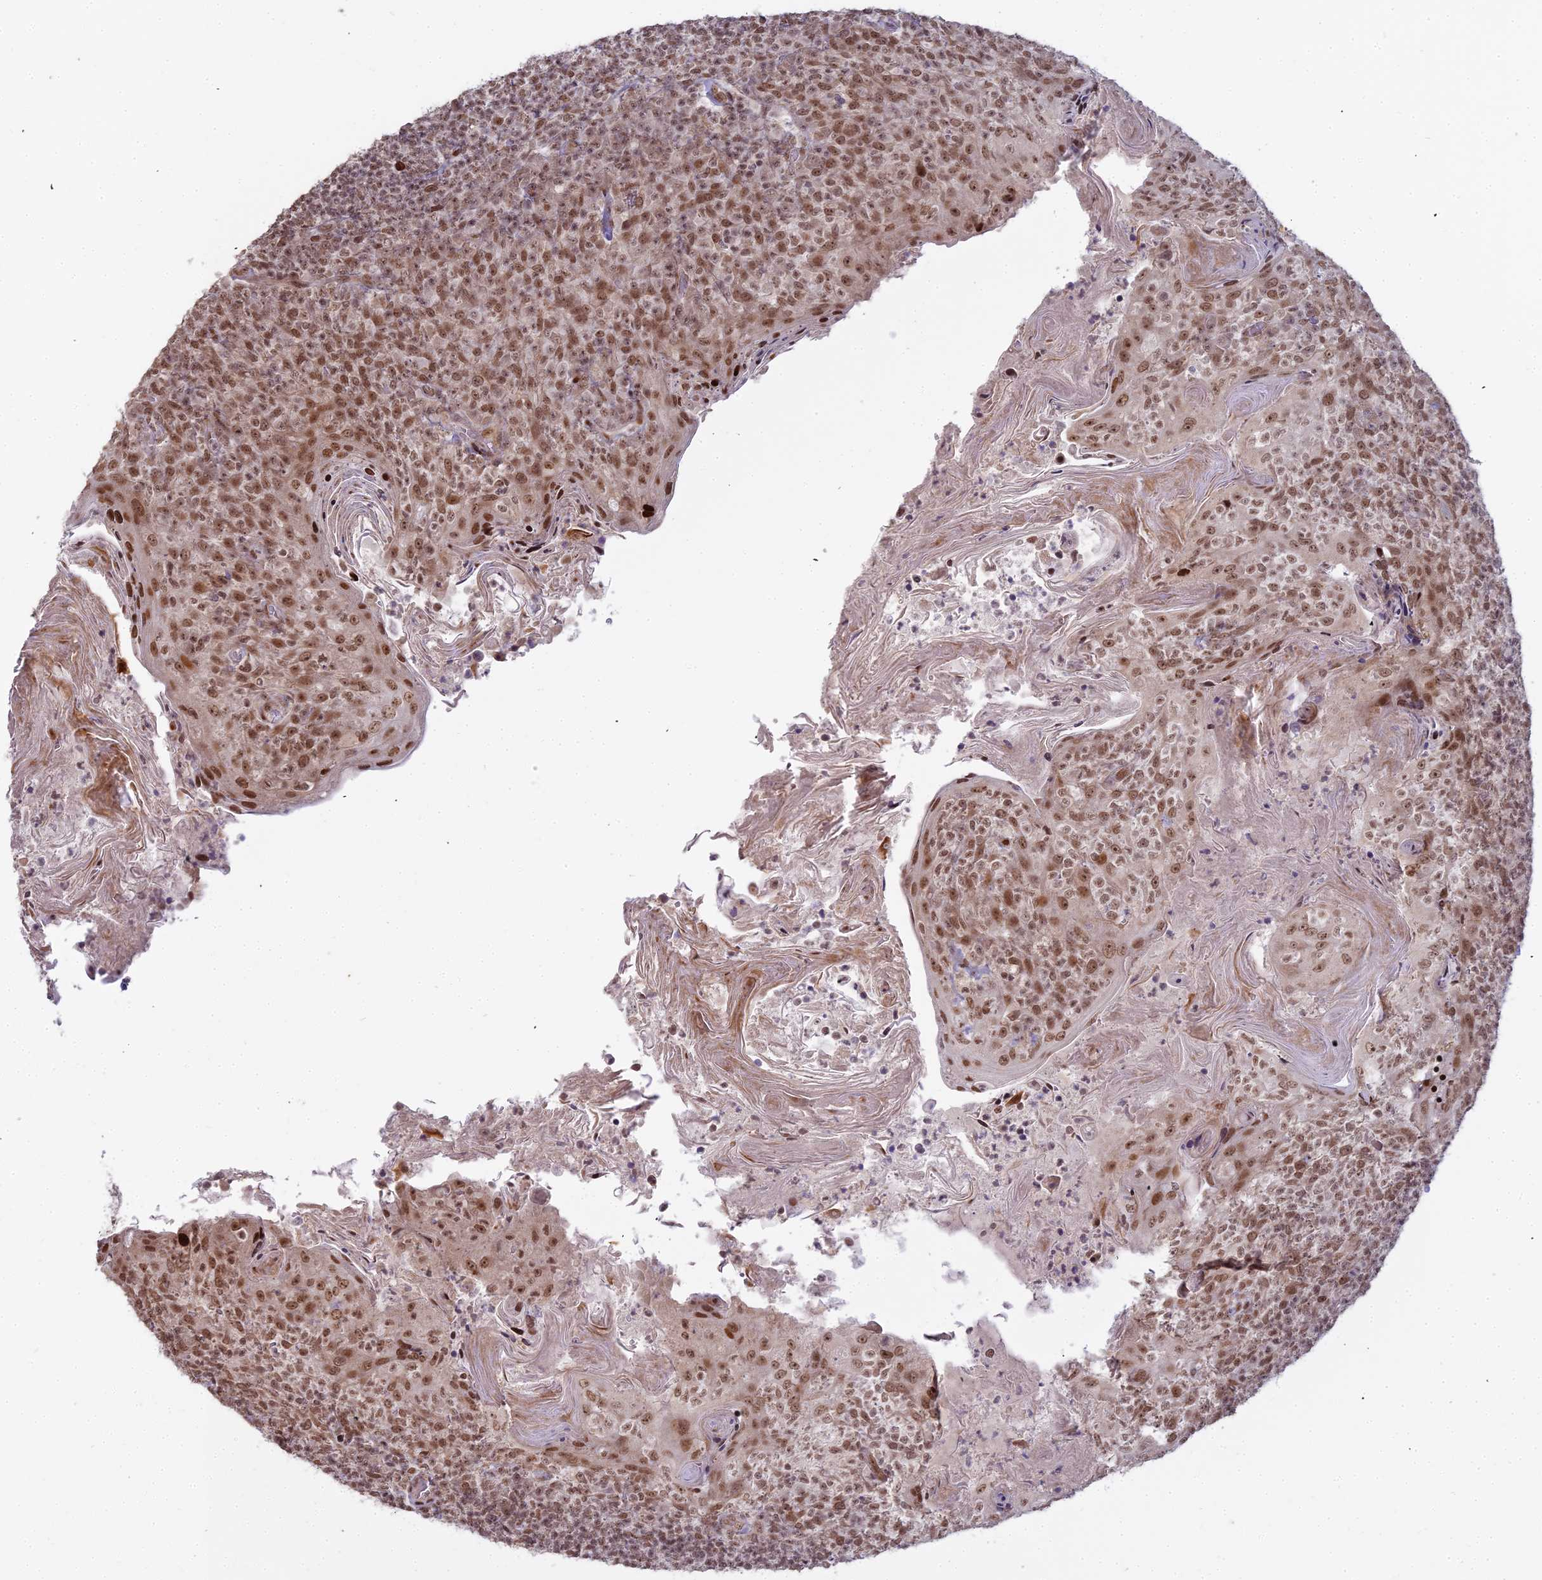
{"staining": {"intensity": "moderate", "quantity": ">75%", "location": "nuclear"}, "tissue": "tonsil", "cell_type": "Germinal center cells", "image_type": "normal", "snomed": [{"axis": "morphology", "description": "Normal tissue, NOS"}, {"axis": "topography", "description": "Tonsil"}], "caption": "Protein staining shows moderate nuclear staining in approximately >75% of germinal center cells in unremarkable tonsil. (Brightfield microscopy of DAB IHC at high magnification).", "gene": "ABCA2", "patient": {"sex": "female", "age": 10}}